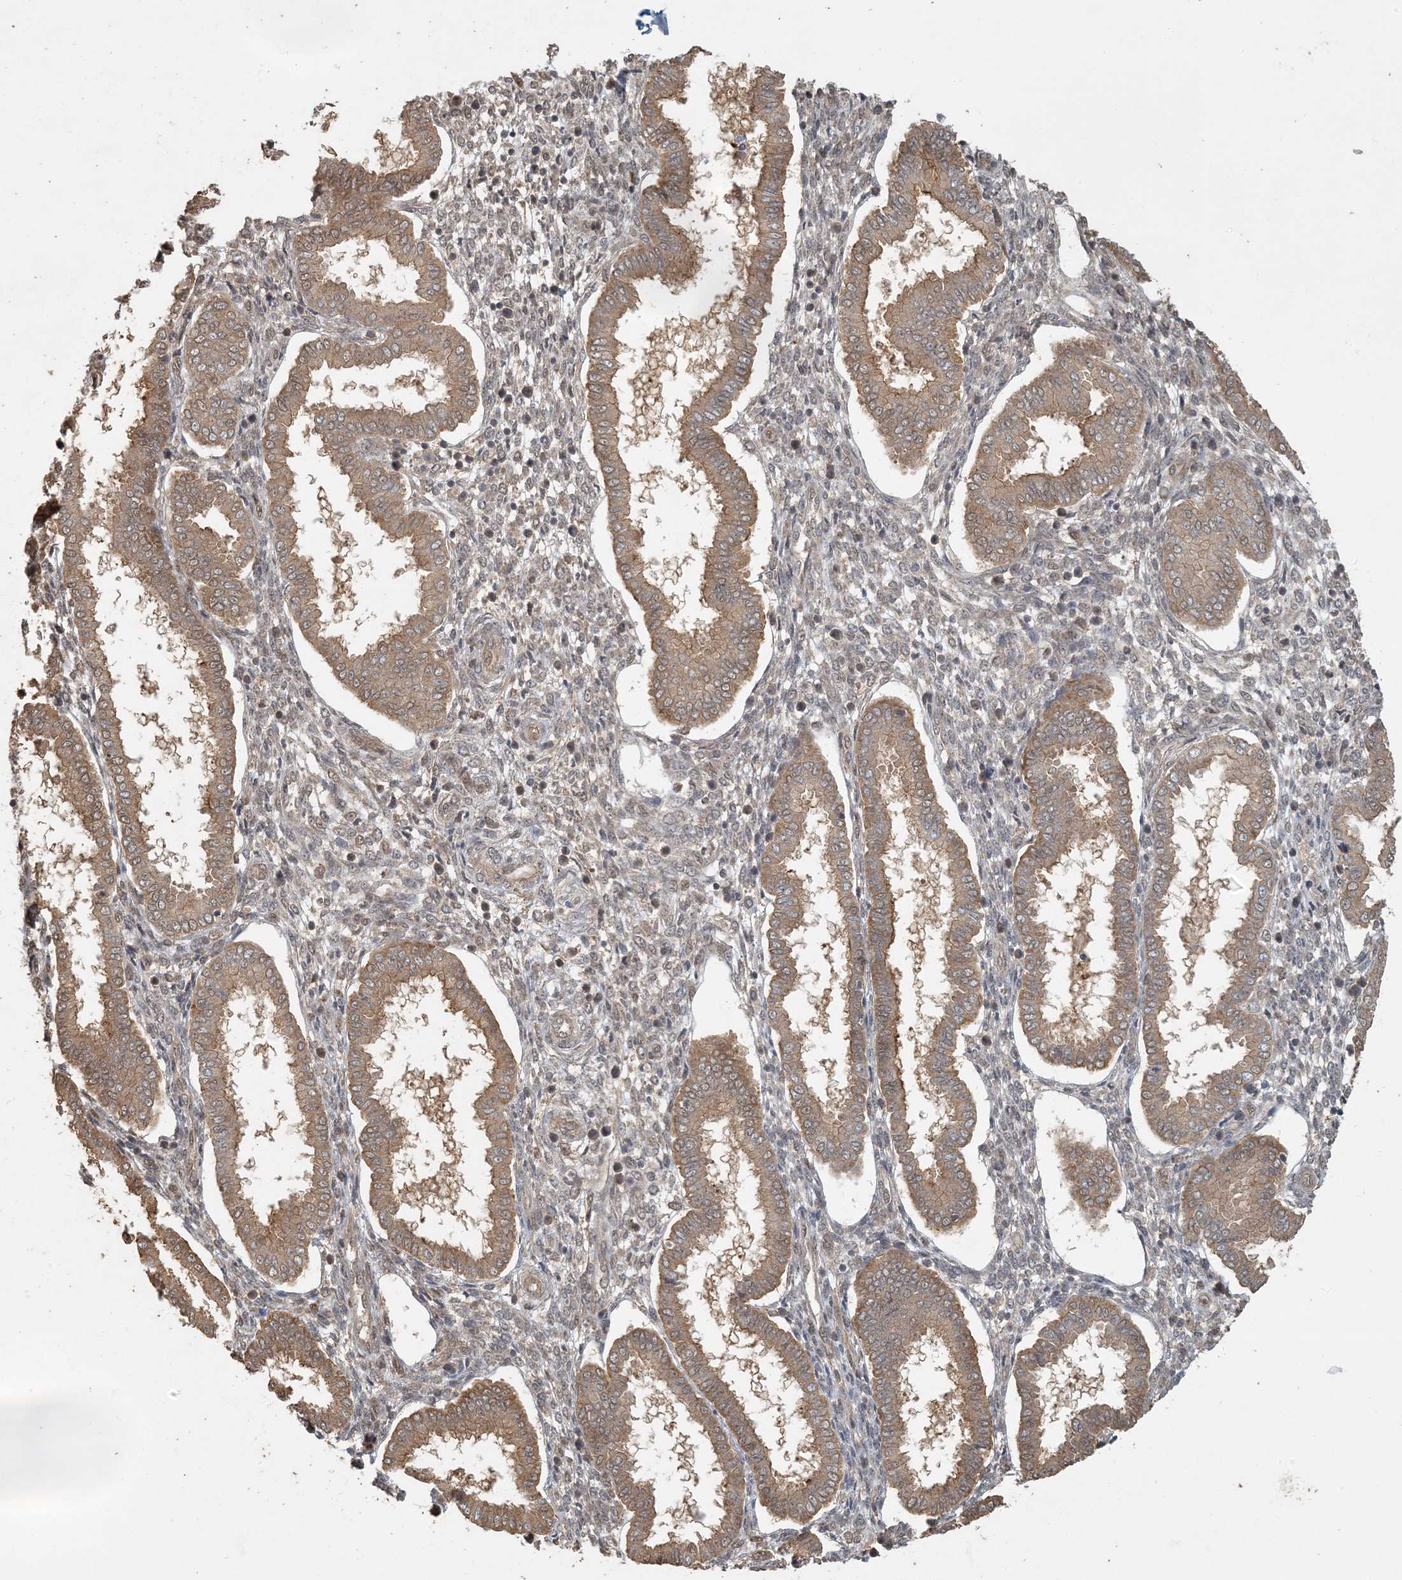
{"staining": {"intensity": "weak", "quantity": "<25%", "location": "nuclear"}, "tissue": "endometrium", "cell_type": "Cells in endometrial stroma", "image_type": "normal", "snomed": [{"axis": "morphology", "description": "Normal tissue, NOS"}, {"axis": "topography", "description": "Endometrium"}], "caption": "Cells in endometrial stroma show no significant staining in benign endometrium.", "gene": "AK9", "patient": {"sex": "female", "age": 24}}